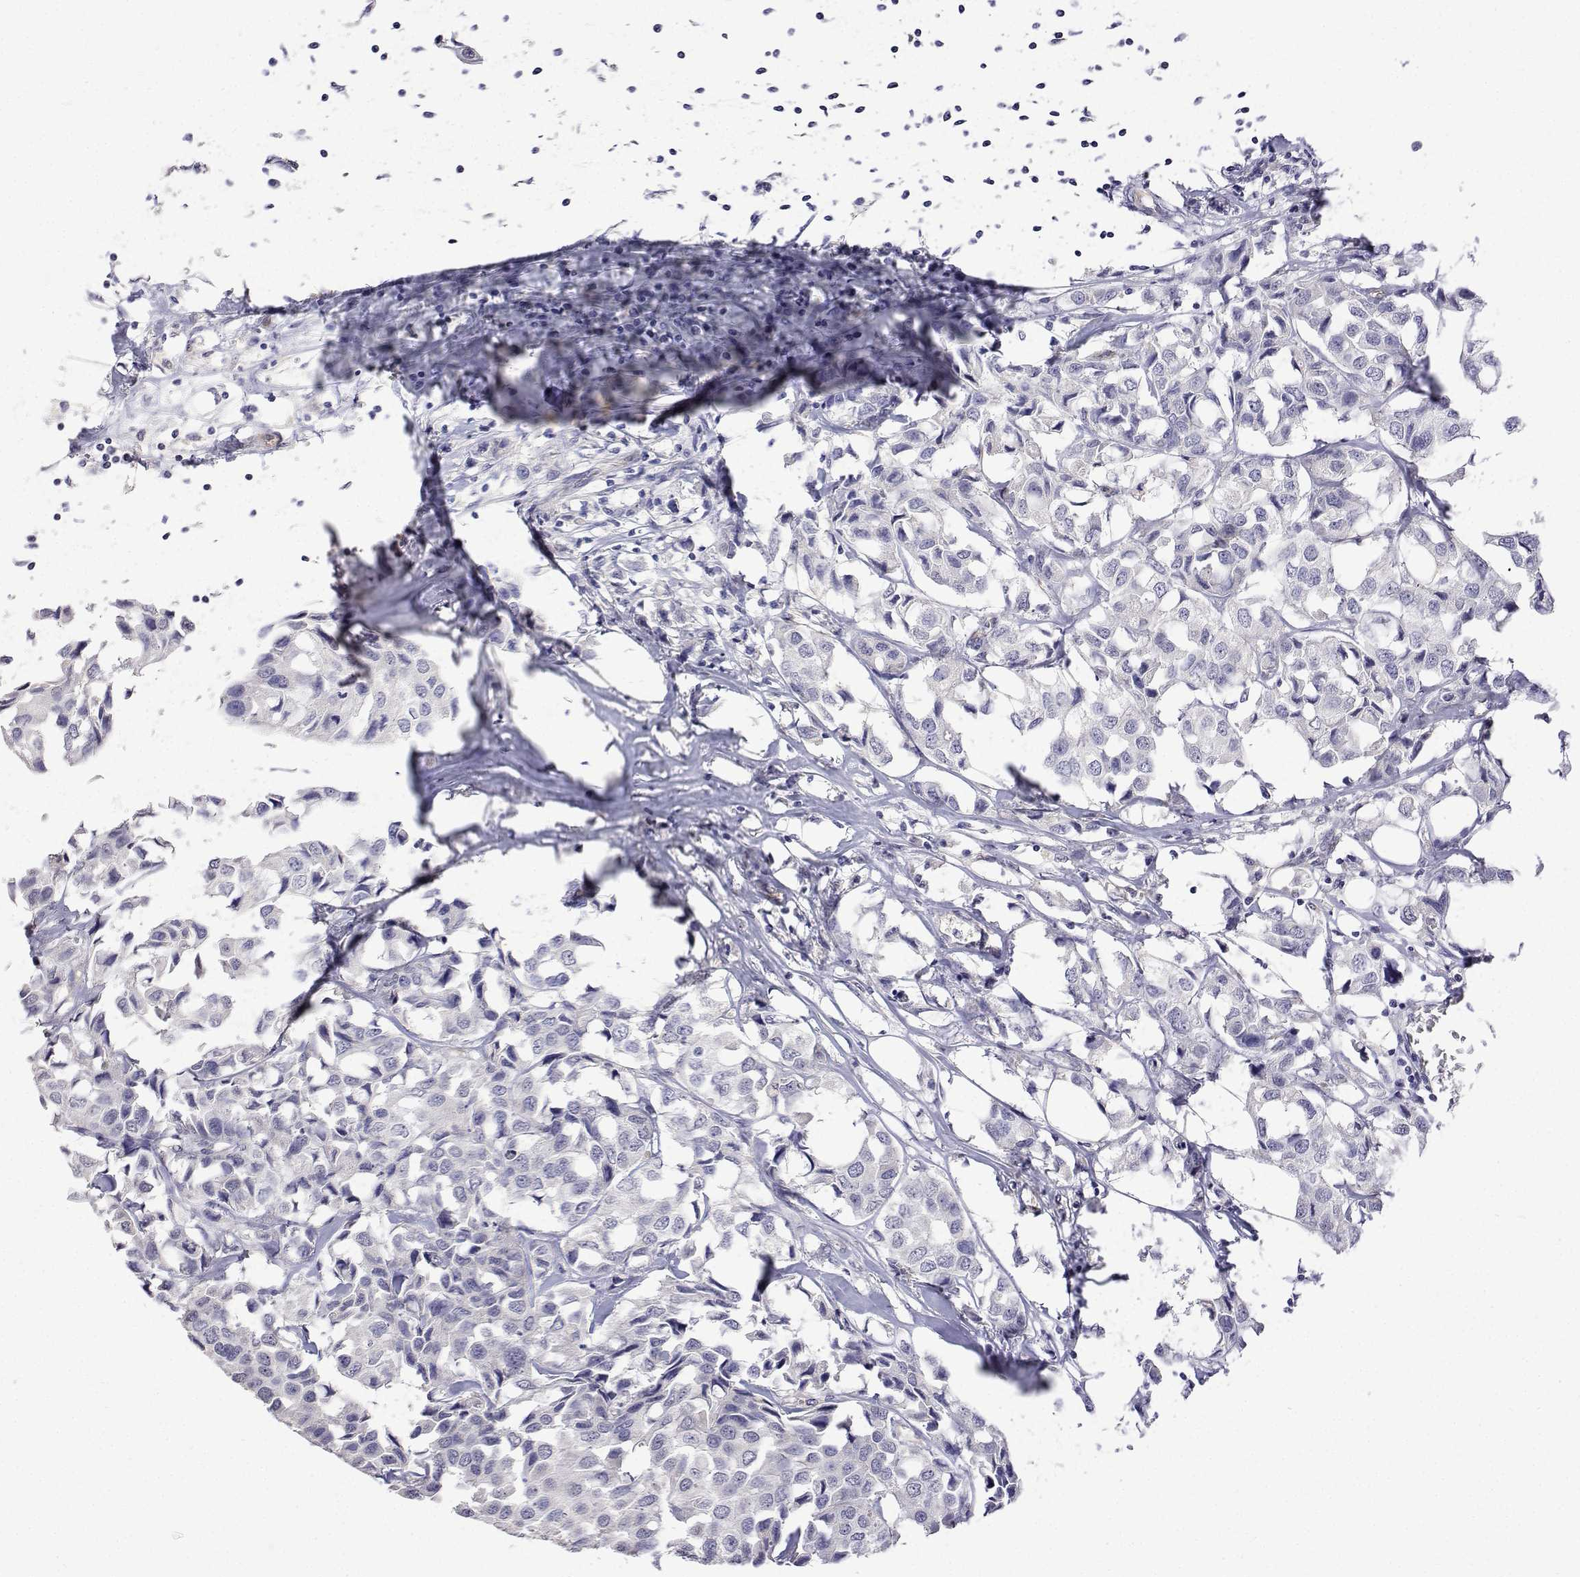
{"staining": {"intensity": "negative", "quantity": "none", "location": "none"}, "tissue": "breast cancer", "cell_type": "Tumor cells", "image_type": "cancer", "snomed": [{"axis": "morphology", "description": "Duct carcinoma"}, {"axis": "topography", "description": "Breast"}], "caption": "High magnification brightfield microscopy of breast intraductal carcinoma stained with DAB (brown) and counterstained with hematoxylin (blue): tumor cells show no significant positivity.", "gene": "PLCB1", "patient": {"sex": "female", "age": 80}}